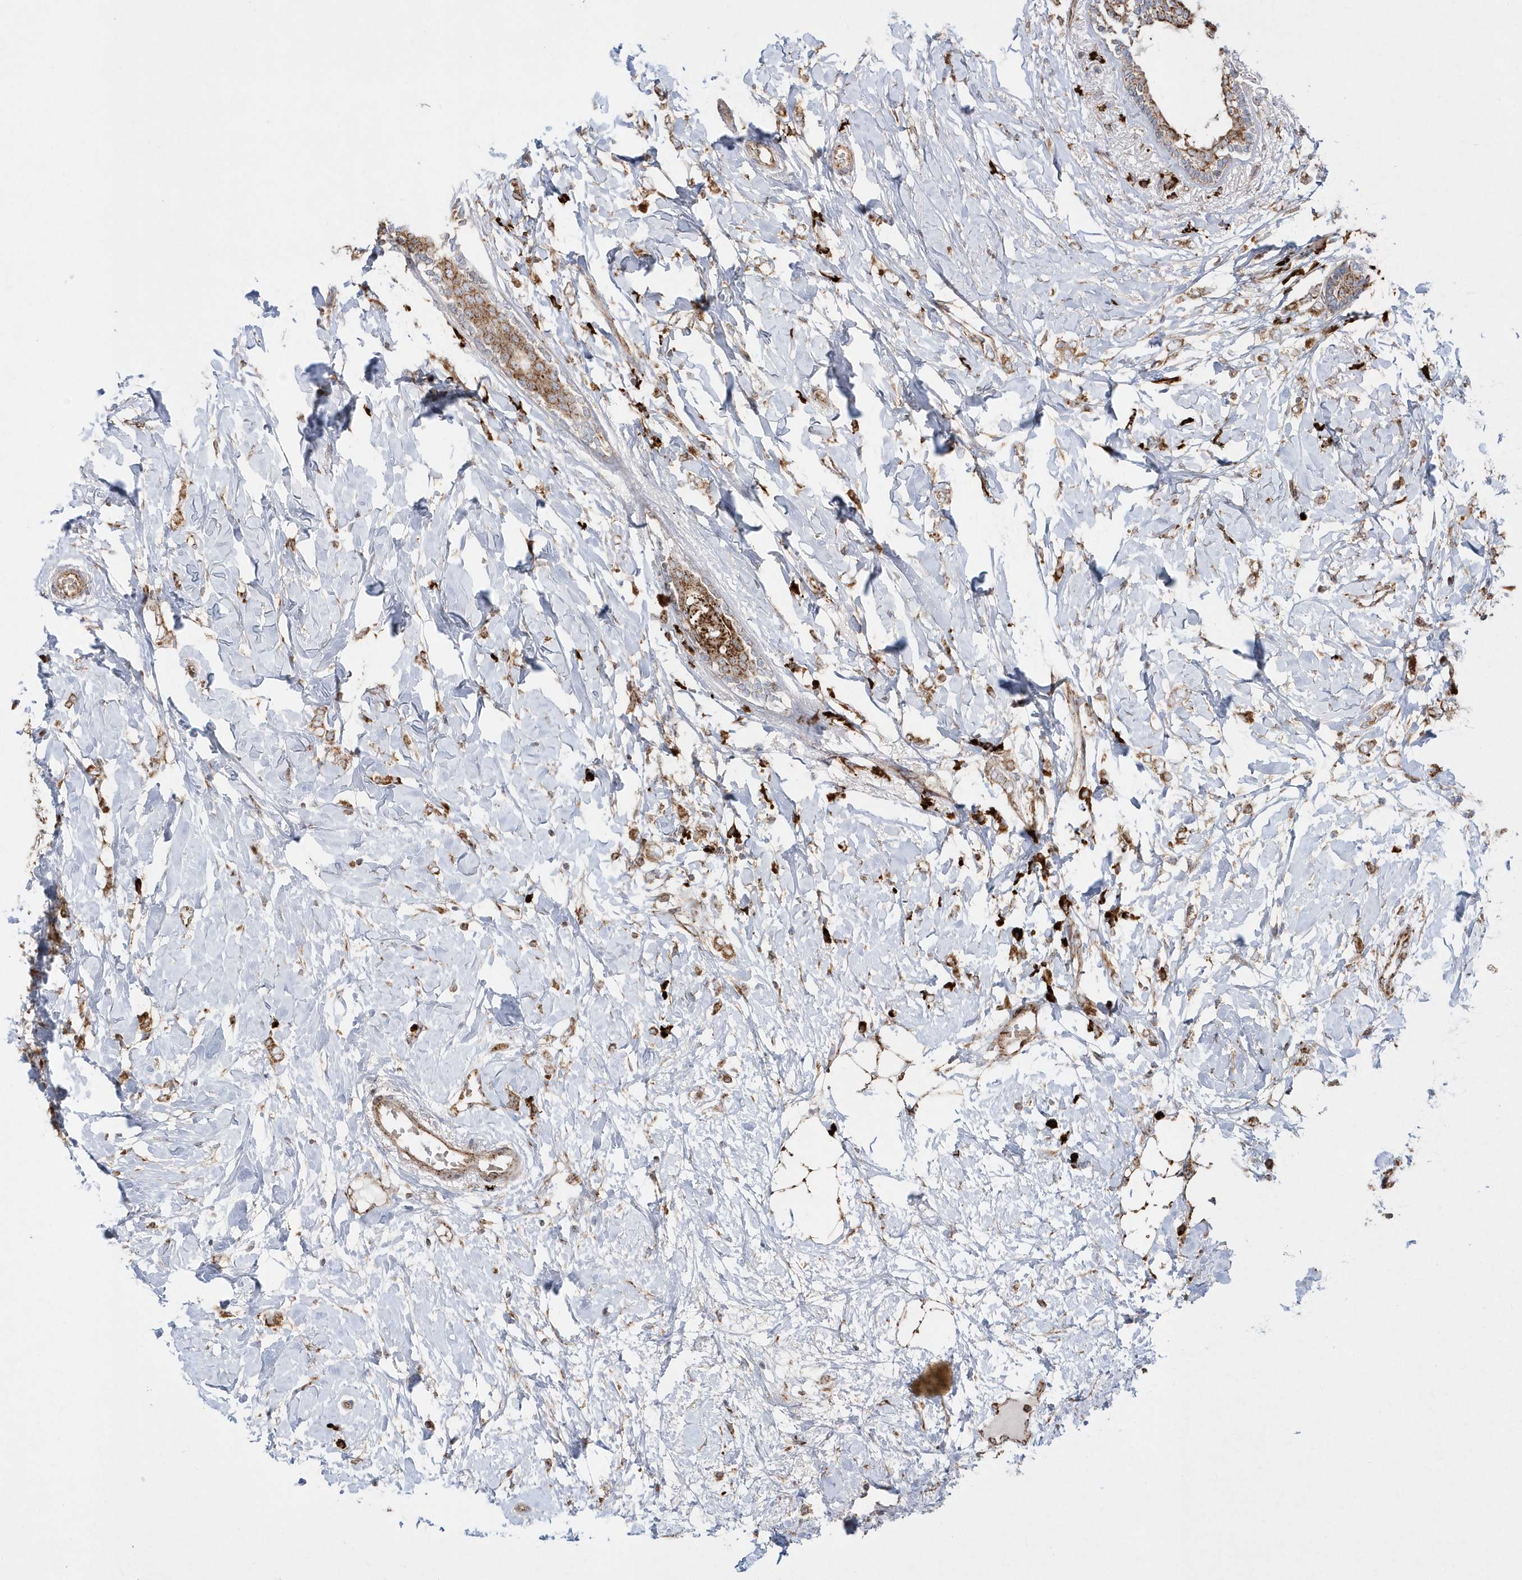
{"staining": {"intensity": "moderate", "quantity": ">75%", "location": "cytoplasmic/membranous"}, "tissue": "breast cancer", "cell_type": "Tumor cells", "image_type": "cancer", "snomed": [{"axis": "morphology", "description": "Normal tissue, NOS"}, {"axis": "morphology", "description": "Lobular carcinoma"}, {"axis": "topography", "description": "Breast"}], "caption": "Tumor cells show medium levels of moderate cytoplasmic/membranous expression in approximately >75% of cells in breast cancer.", "gene": "SH3BP2", "patient": {"sex": "female", "age": 47}}